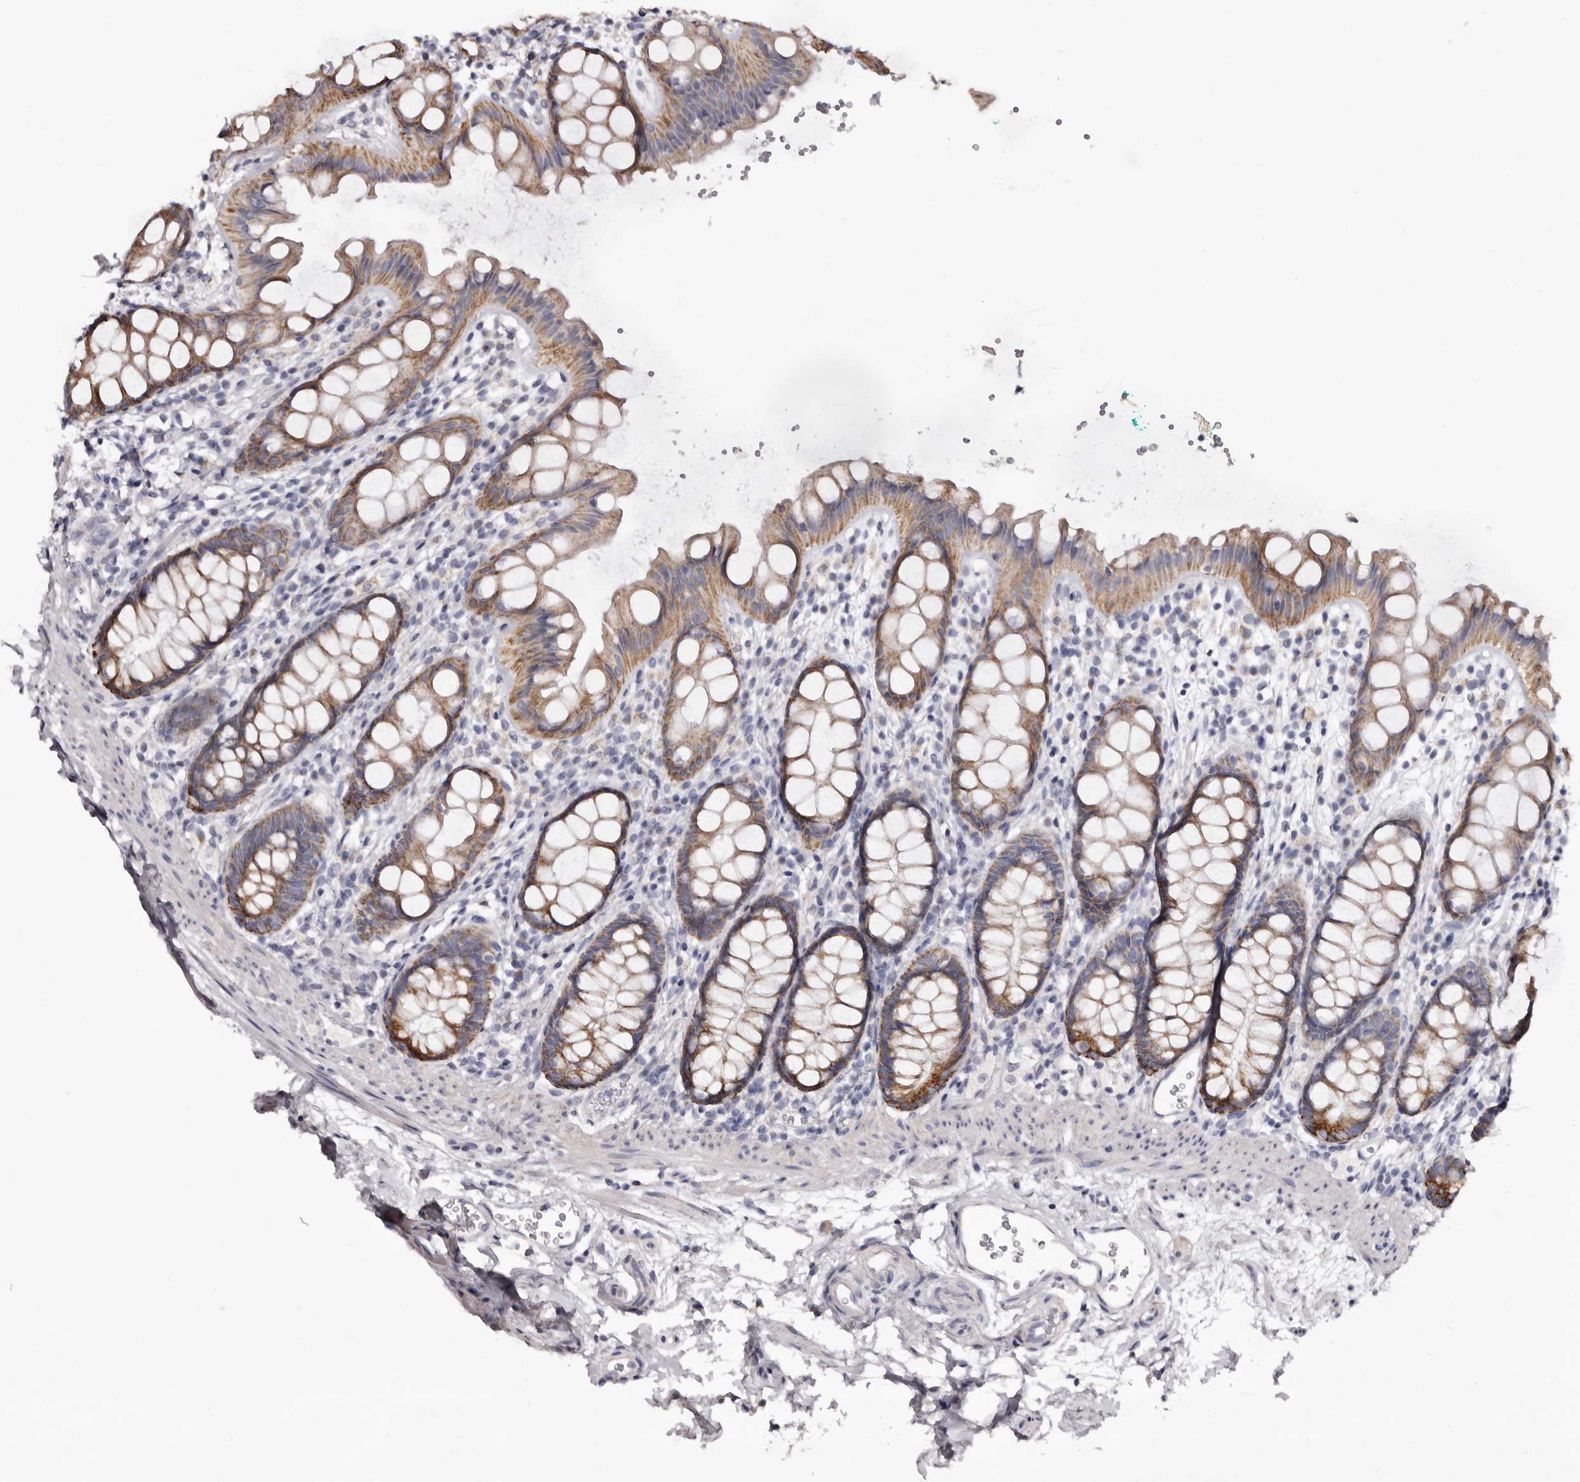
{"staining": {"intensity": "moderate", "quantity": ">75%", "location": "cytoplasmic/membranous"}, "tissue": "rectum", "cell_type": "Glandular cells", "image_type": "normal", "snomed": [{"axis": "morphology", "description": "Normal tissue, NOS"}, {"axis": "topography", "description": "Rectum"}], "caption": "The image displays staining of normal rectum, revealing moderate cytoplasmic/membranous protein expression (brown color) within glandular cells. (DAB = brown stain, brightfield microscopy at high magnification).", "gene": "CASQ1", "patient": {"sex": "female", "age": 65}}